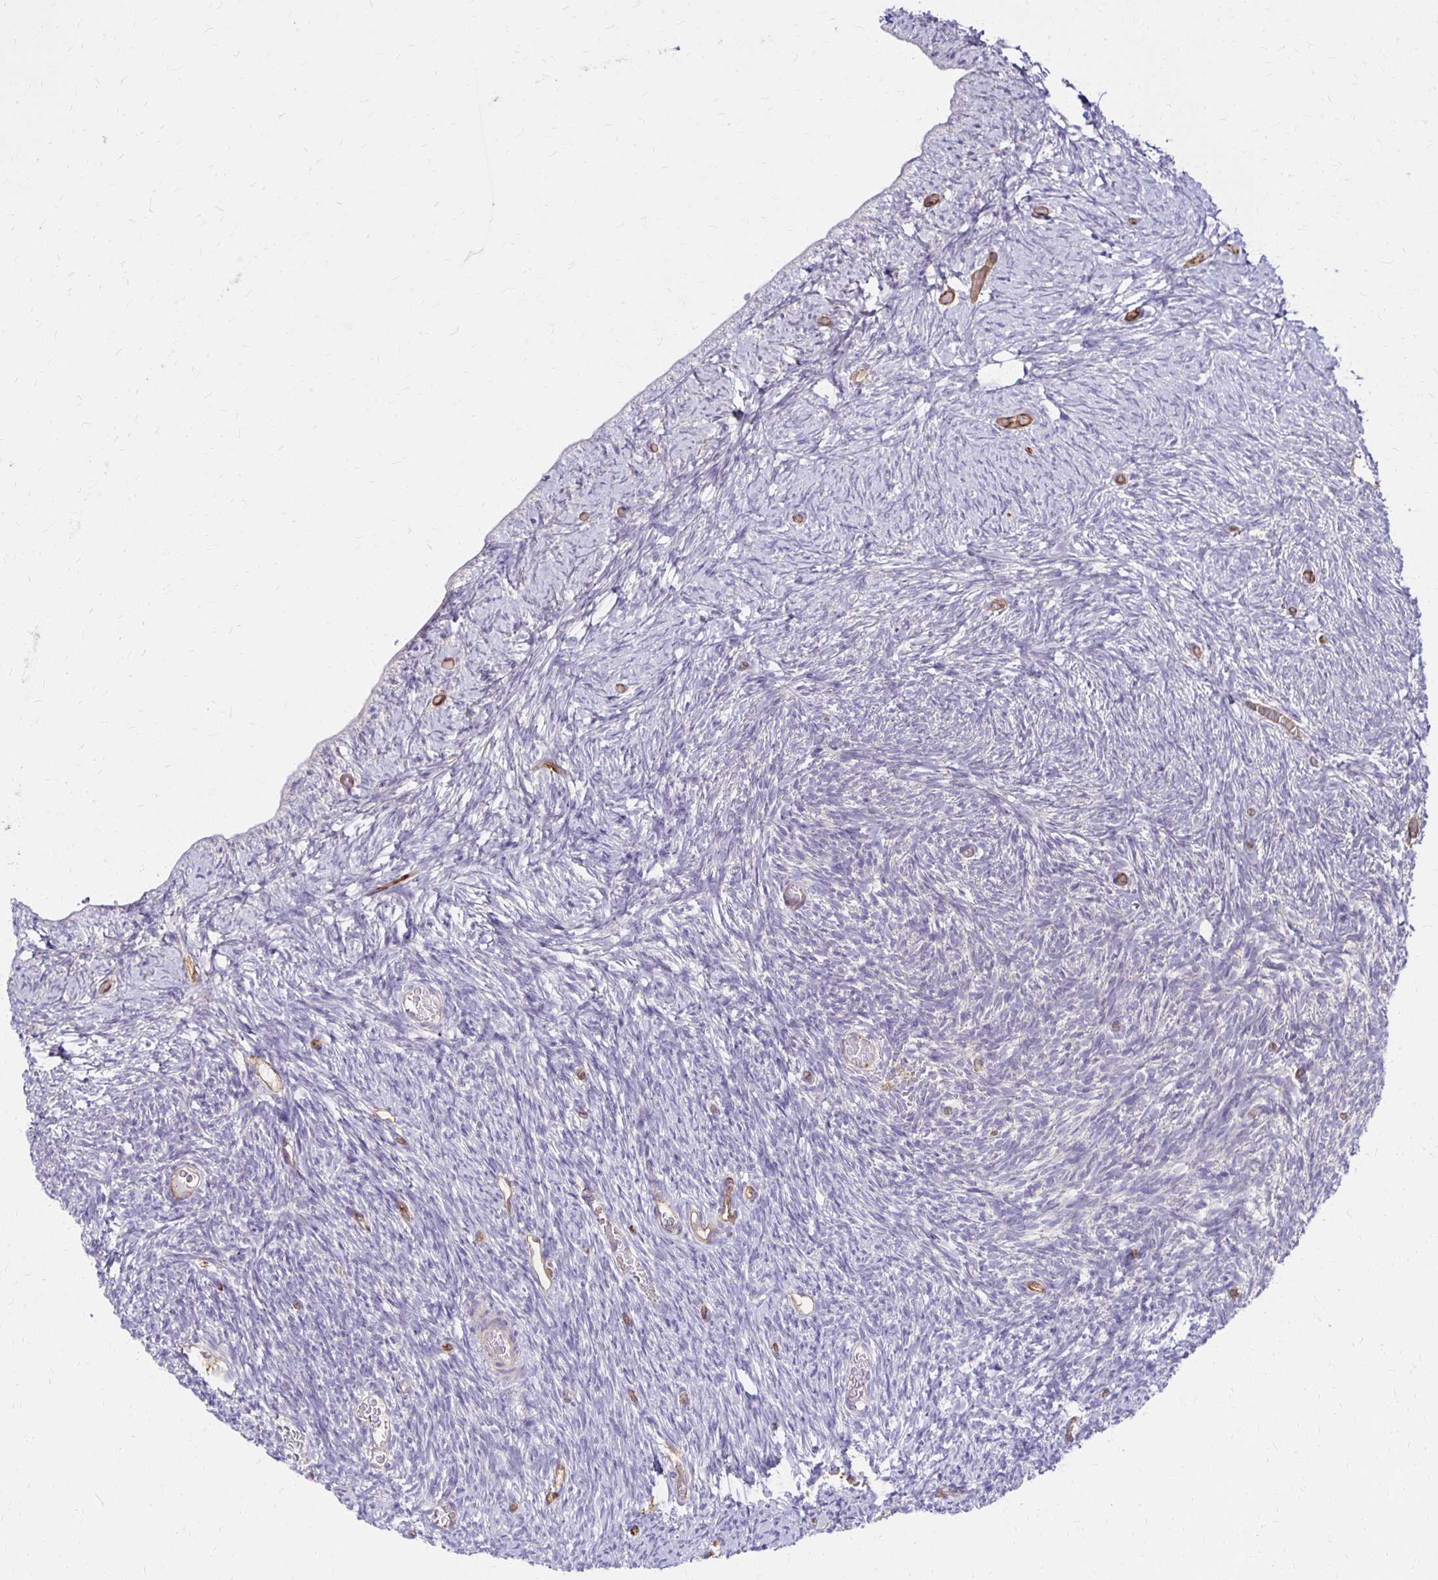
{"staining": {"intensity": "negative", "quantity": "none", "location": "none"}, "tissue": "ovary", "cell_type": "Ovarian stroma cells", "image_type": "normal", "snomed": [{"axis": "morphology", "description": "Normal tissue, NOS"}, {"axis": "topography", "description": "Ovary"}], "caption": "An IHC histopathology image of normal ovary is shown. There is no staining in ovarian stroma cells of ovary.", "gene": "TTYH1", "patient": {"sex": "female", "age": 39}}